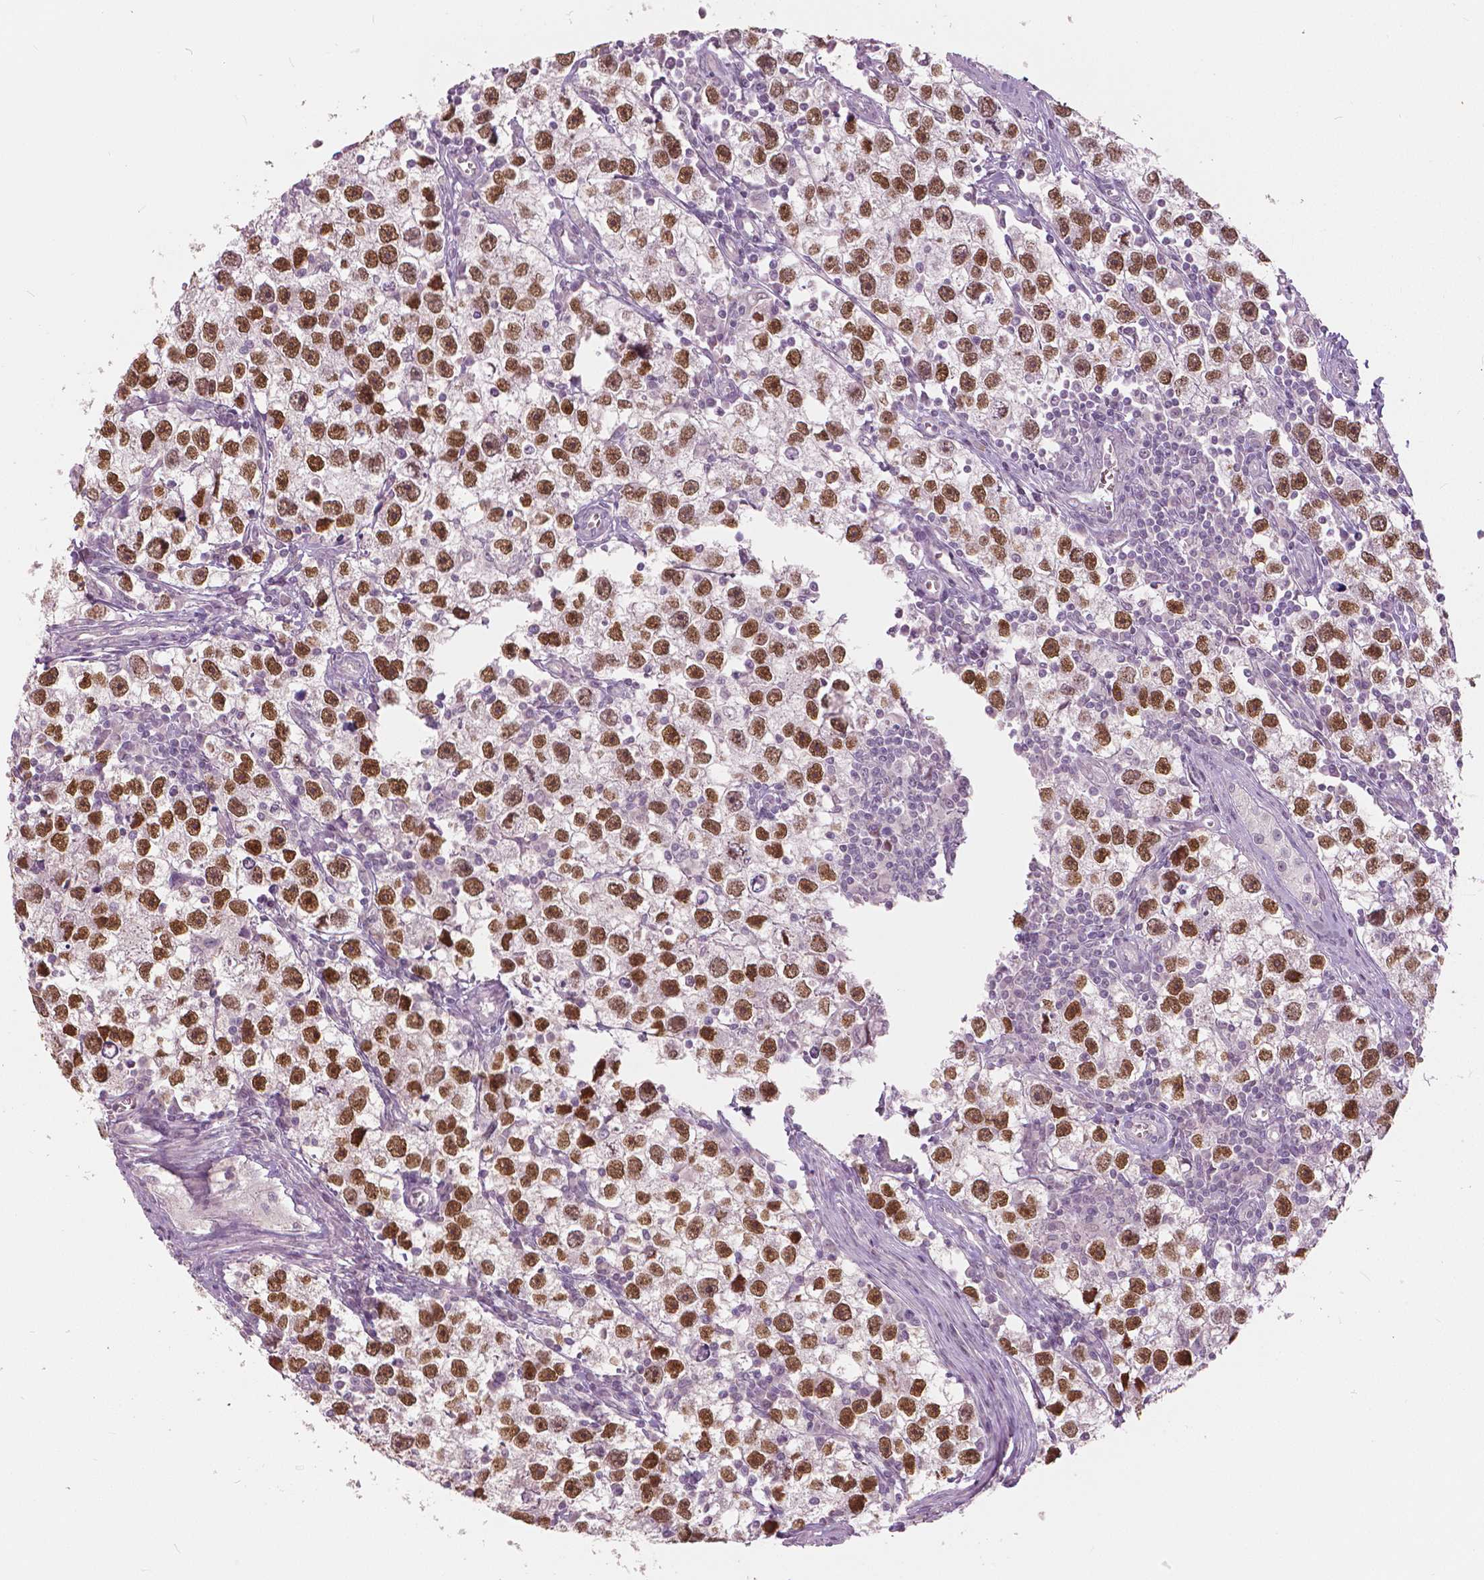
{"staining": {"intensity": "strong", "quantity": ">75%", "location": "nuclear"}, "tissue": "testis cancer", "cell_type": "Tumor cells", "image_type": "cancer", "snomed": [{"axis": "morphology", "description": "Seminoma, NOS"}, {"axis": "topography", "description": "Testis"}], "caption": "Strong nuclear expression is seen in about >75% of tumor cells in testis cancer (seminoma).", "gene": "NANOG", "patient": {"sex": "male", "age": 30}}